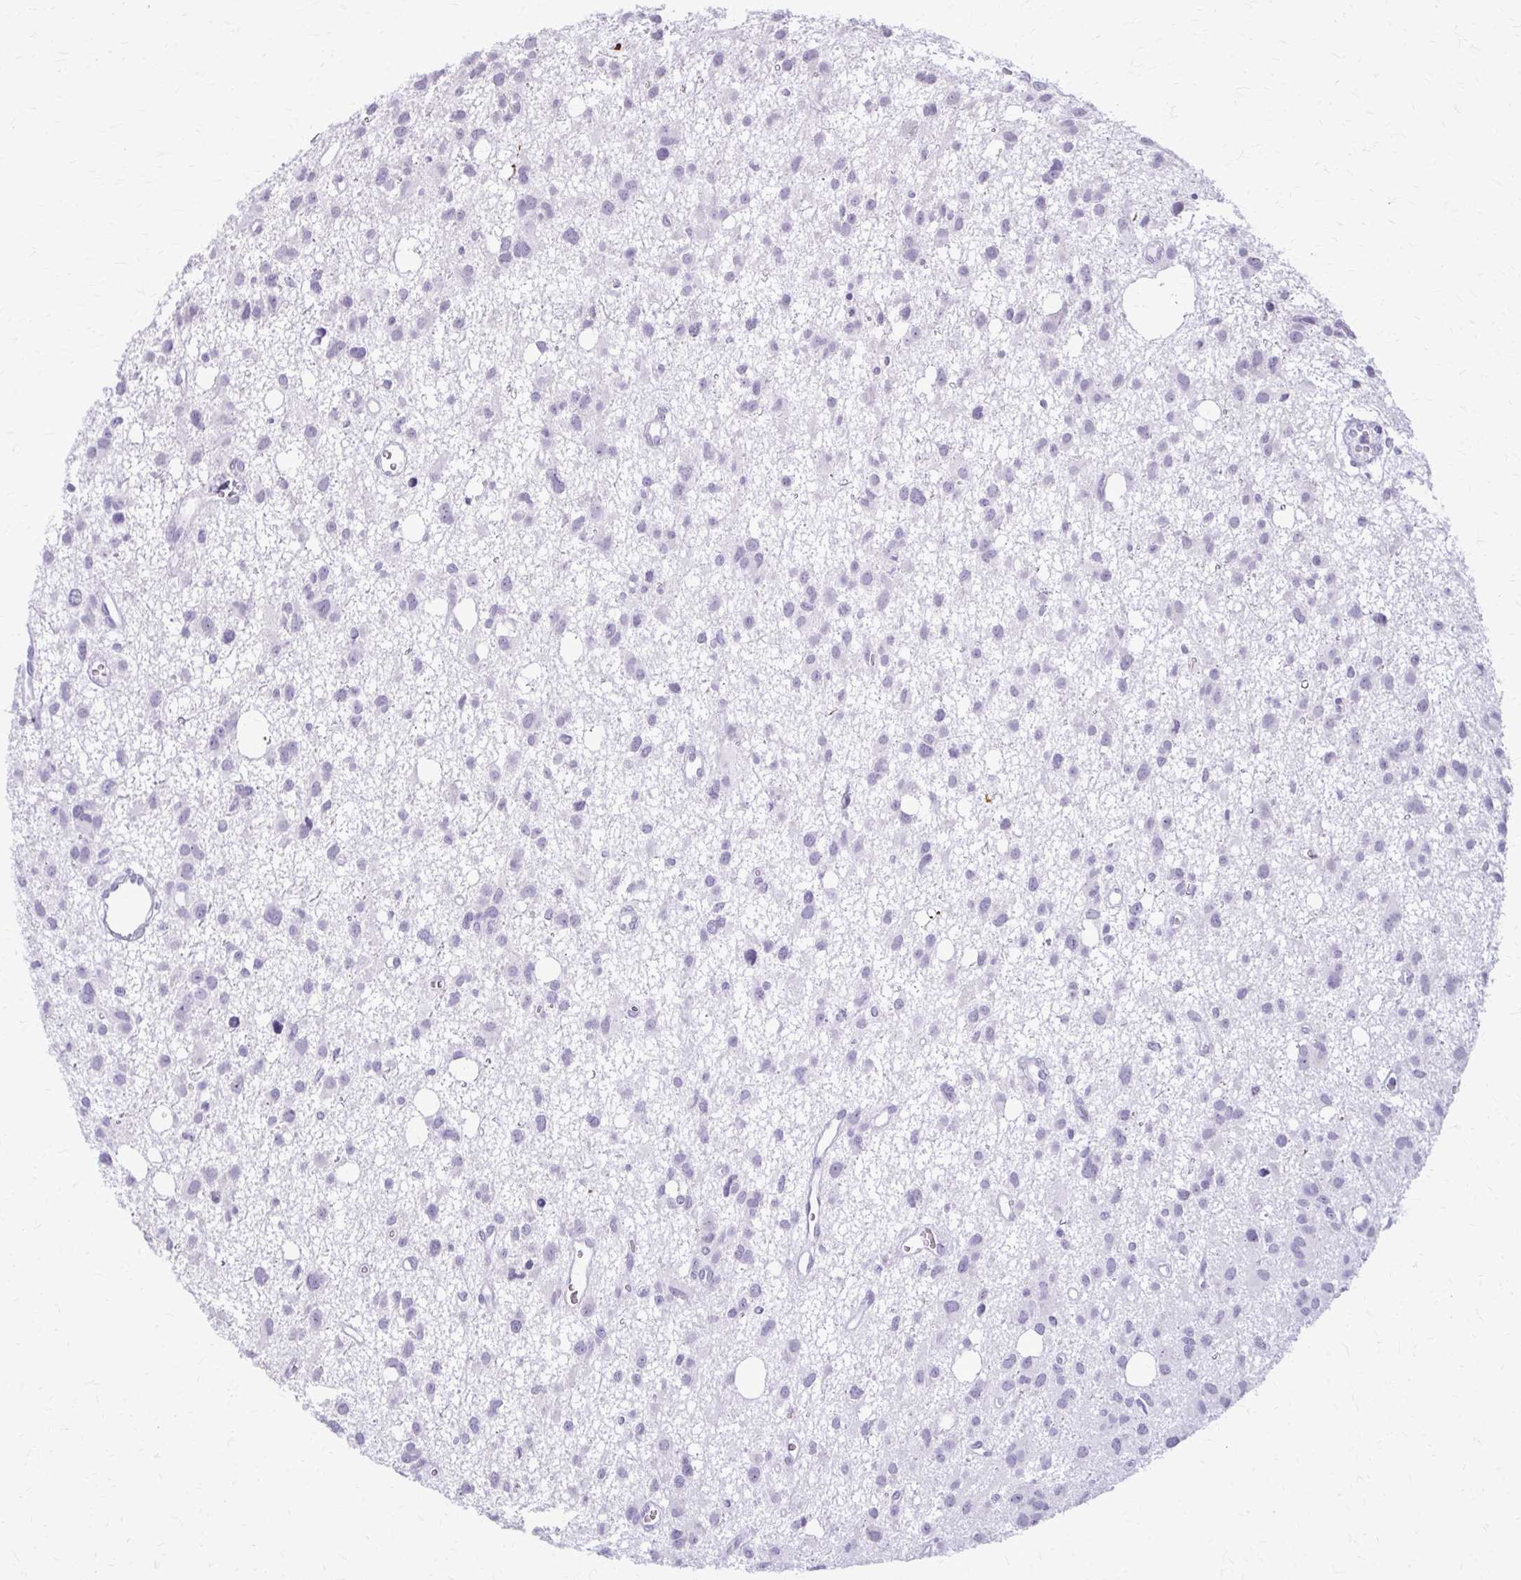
{"staining": {"intensity": "negative", "quantity": "none", "location": "none"}, "tissue": "glioma", "cell_type": "Tumor cells", "image_type": "cancer", "snomed": [{"axis": "morphology", "description": "Glioma, malignant, High grade"}, {"axis": "topography", "description": "Brain"}], "caption": "IHC photomicrograph of human glioma stained for a protein (brown), which demonstrates no positivity in tumor cells.", "gene": "KRT5", "patient": {"sex": "male", "age": 23}}